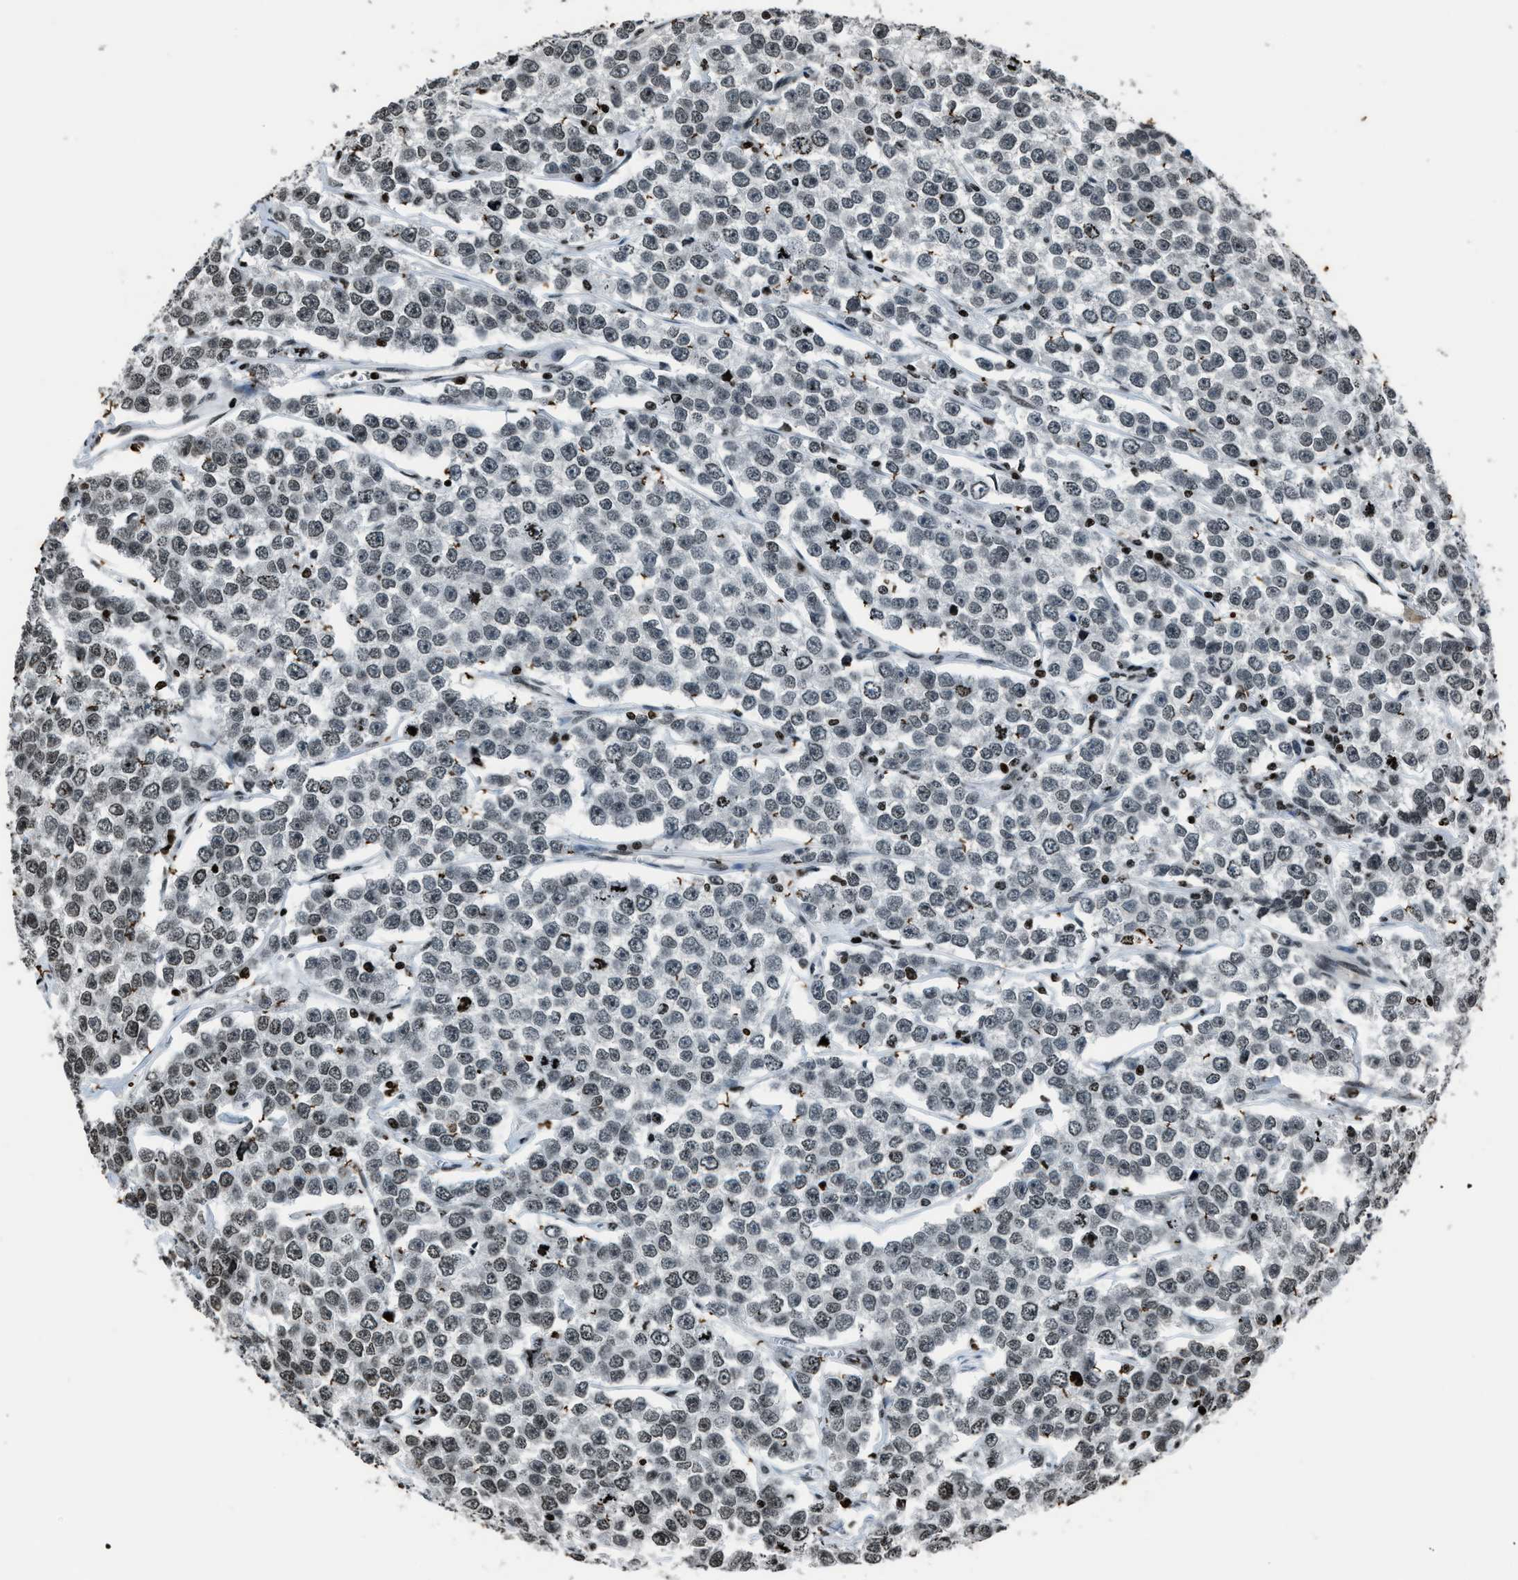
{"staining": {"intensity": "weak", "quantity": "<25%", "location": "nuclear"}, "tissue": "testis cancer", "cell_type": "Tumor cells", "image_type": "cancer", "snomed": [{"axis": "morphology", "description": "Seminoma, NOS"}, {"axis": "morphology", "description": "Carcinoma, Embryonal, NOS"}, {"axis": "topography", "description": "Testis"}], "caption": "This is a image of IHC staining of testis embryonal carcinoma, which shows no expression in tumor cells.", "gene": "H4C1", "patient": {"sex": "male", "age": 52}}